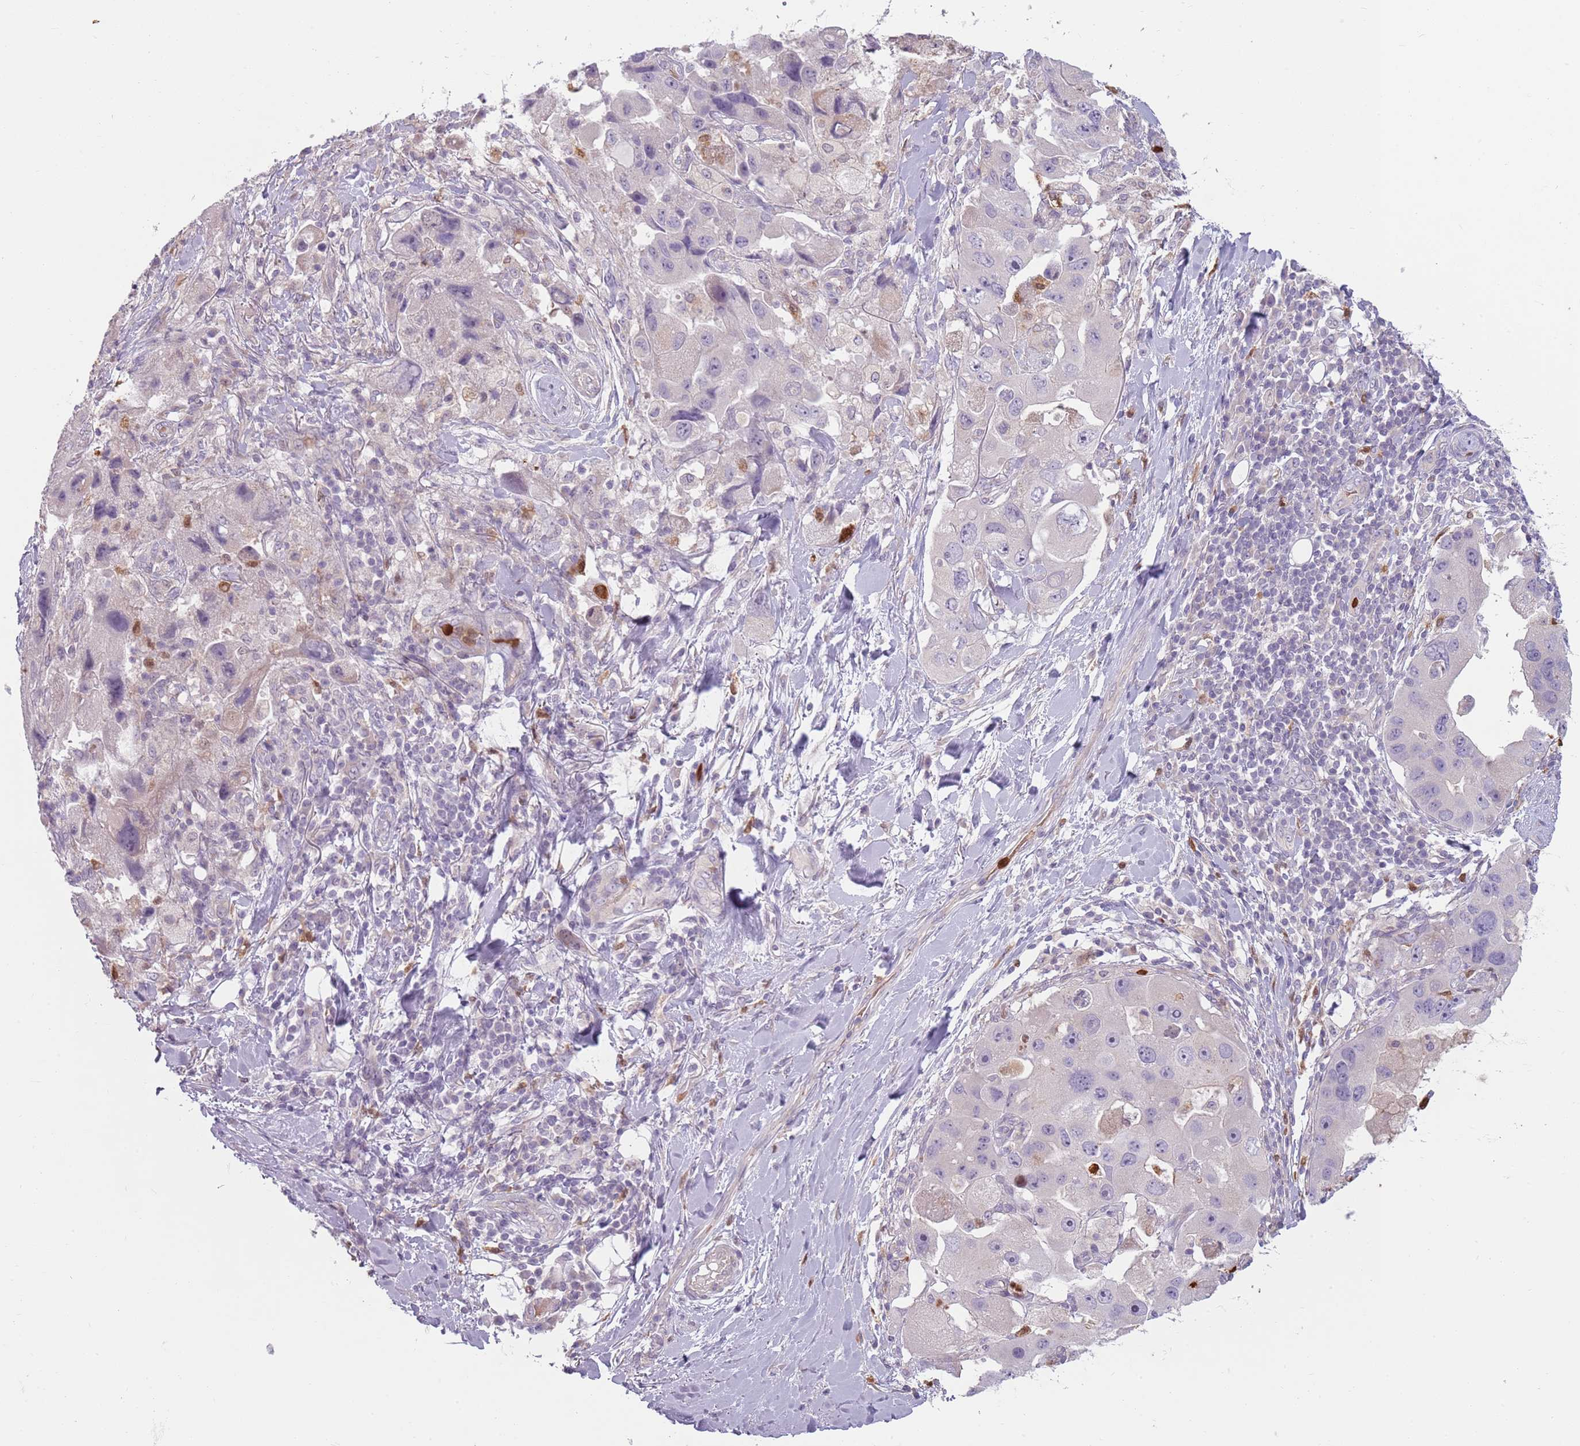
{"staining": {"intensity": "negative", "quantity": "none", "location": "none"}, "tissue": "lung cancer", "cell_type": "Tumor cells", "image_type": "cancer", "snomed": [{"axis": "morphology", "description": "Adenocarcinoma, NOS"}, {"axis": "topography", "description": "Lung"}], "caption": "Human lung adenocarcinoma stained for a protein using IHC displays no staining in tumor cells.", "gene": "SPAG4", "patient": {"sex": "female", "age": 54}}